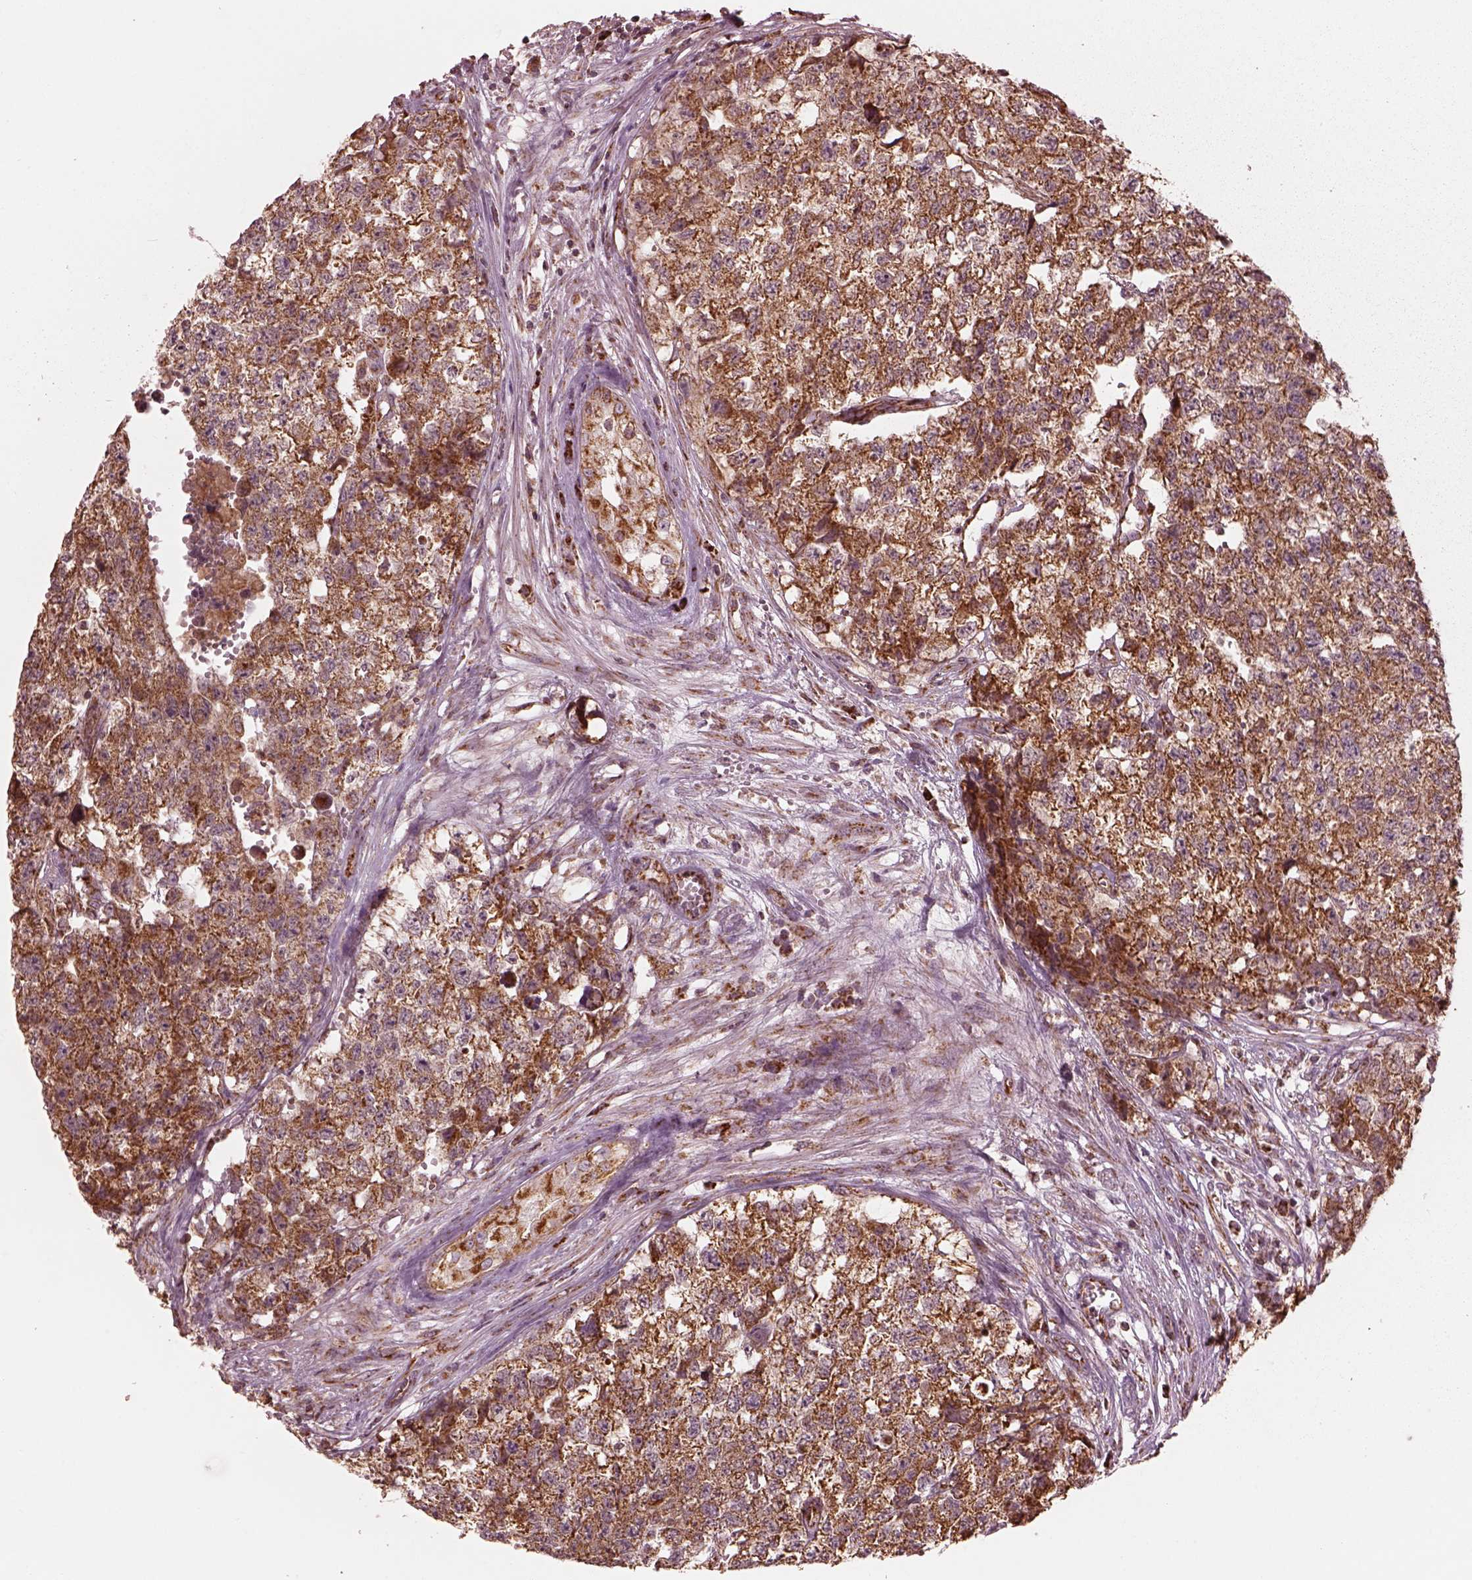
{"staining": {"intensity": "moderate", "quantity": "25%-75%", "location": "cytoplasmic/membranous"}, "tissue": "testis cancer", "cell_type": "Tumor cells", "image_type": "cancer", "snomed": [{"axis": "morphology", "description": "Seminoma, NOS"}, {"axis": "morphology", "description": "Carcinoma, Embryonal, NOS"}, {"axis": "topography", "description": "Testis"}], "caption": "A histopathology image of human testis cancer (embryonal carcinoma) stained for a protein reveals moderate cytoplasmic/membranous brown staining in tumor cells.", "gene": "NDUFB10", "patient": {"sex": "male", "age": 22}}